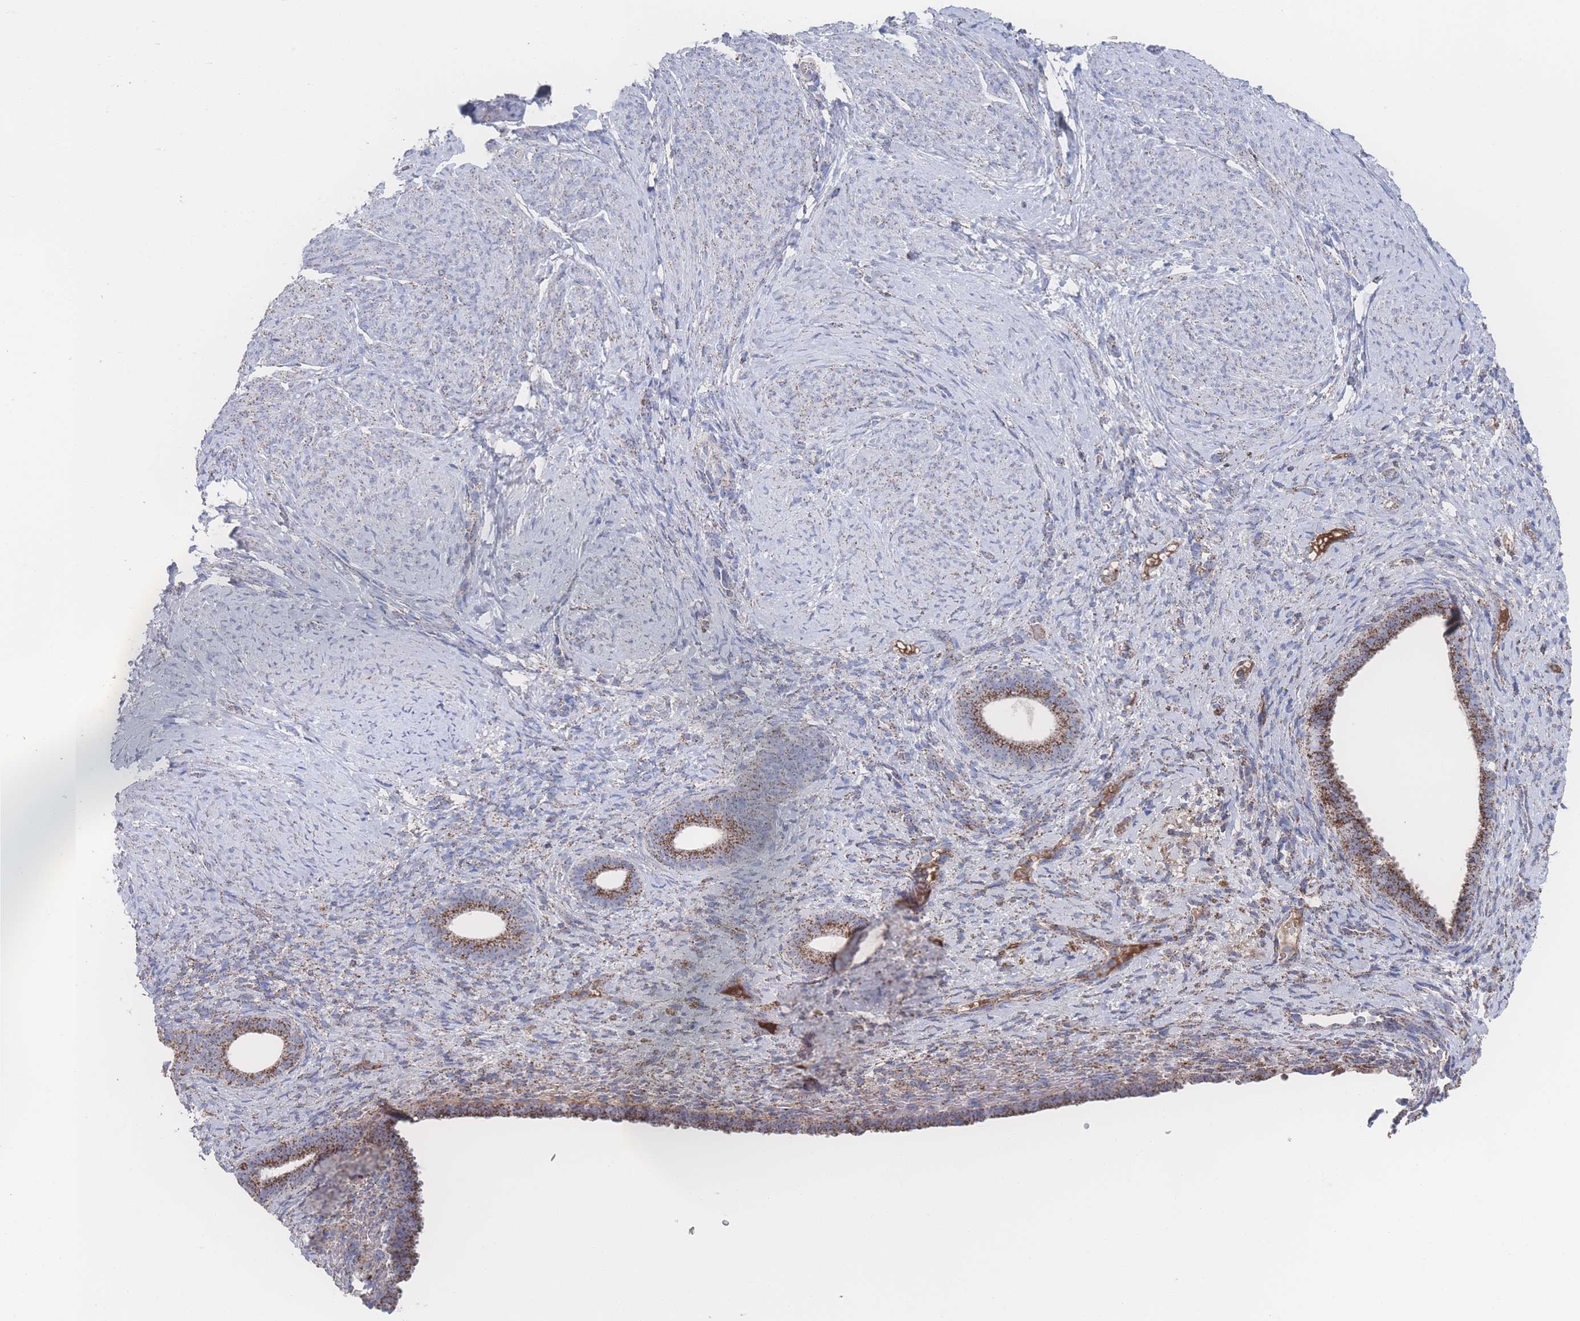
{"staining": {"intensity": "moderate", "quantity": "25%-75%", "location": "cytoplasmic/membranous"}, "tissue": "endometrium", "cell_type": "Cells in endometrial stroma", "image_type": "normal", "snomed": [{"axis": "morphology", "description": "Normal tissue, NOS"}, {"axis": "topography", "description": "Endometrium"}], "caption": "Protein staining displays moderate cytoplasmic/membranous staining in about 25%-75% of cells in endometrial stroma in unremarkable endometrium. Nuclei are stained in blue.", "gene": "PEX14", "patient": {"sex": "female", "age": 65}}